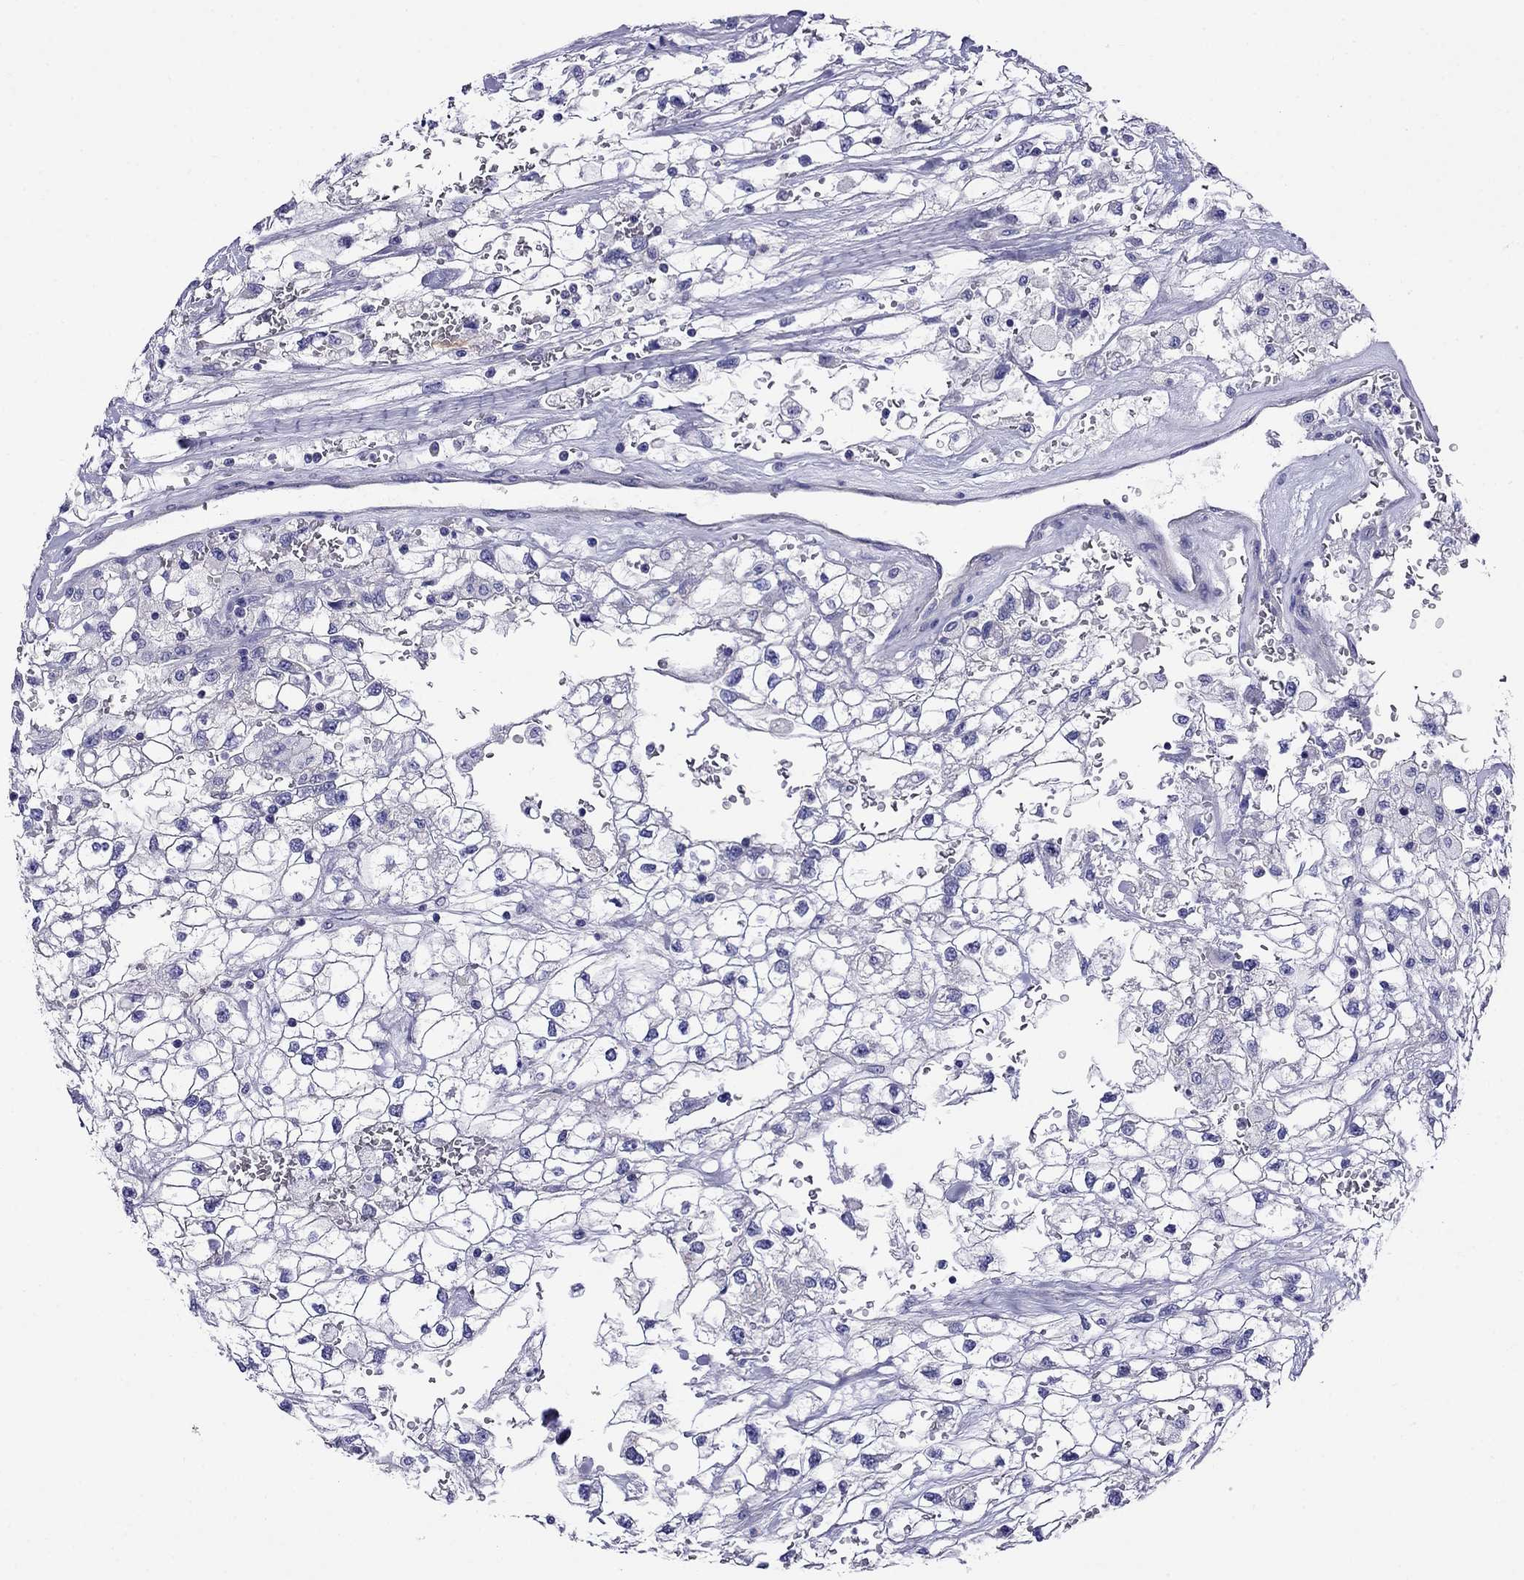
{"staining": {"intensity": "negative", "quantity": "none", "location": "none"}, "tissue": "renal cancer", "cell_type": "Tumor cells", "image_type": "cancer", "snomed": [{"axis": "morphology", "description": "Adenocarcinoma, NOS"}, {"axis": "topography", "description": "Kidney"}], "caption": "DAB immunohistochemical staining of human renal cancer shows no significant positivity in tumor cells.", "gene": "SCG2", "patient": {"sex": "male", "age": 59}}